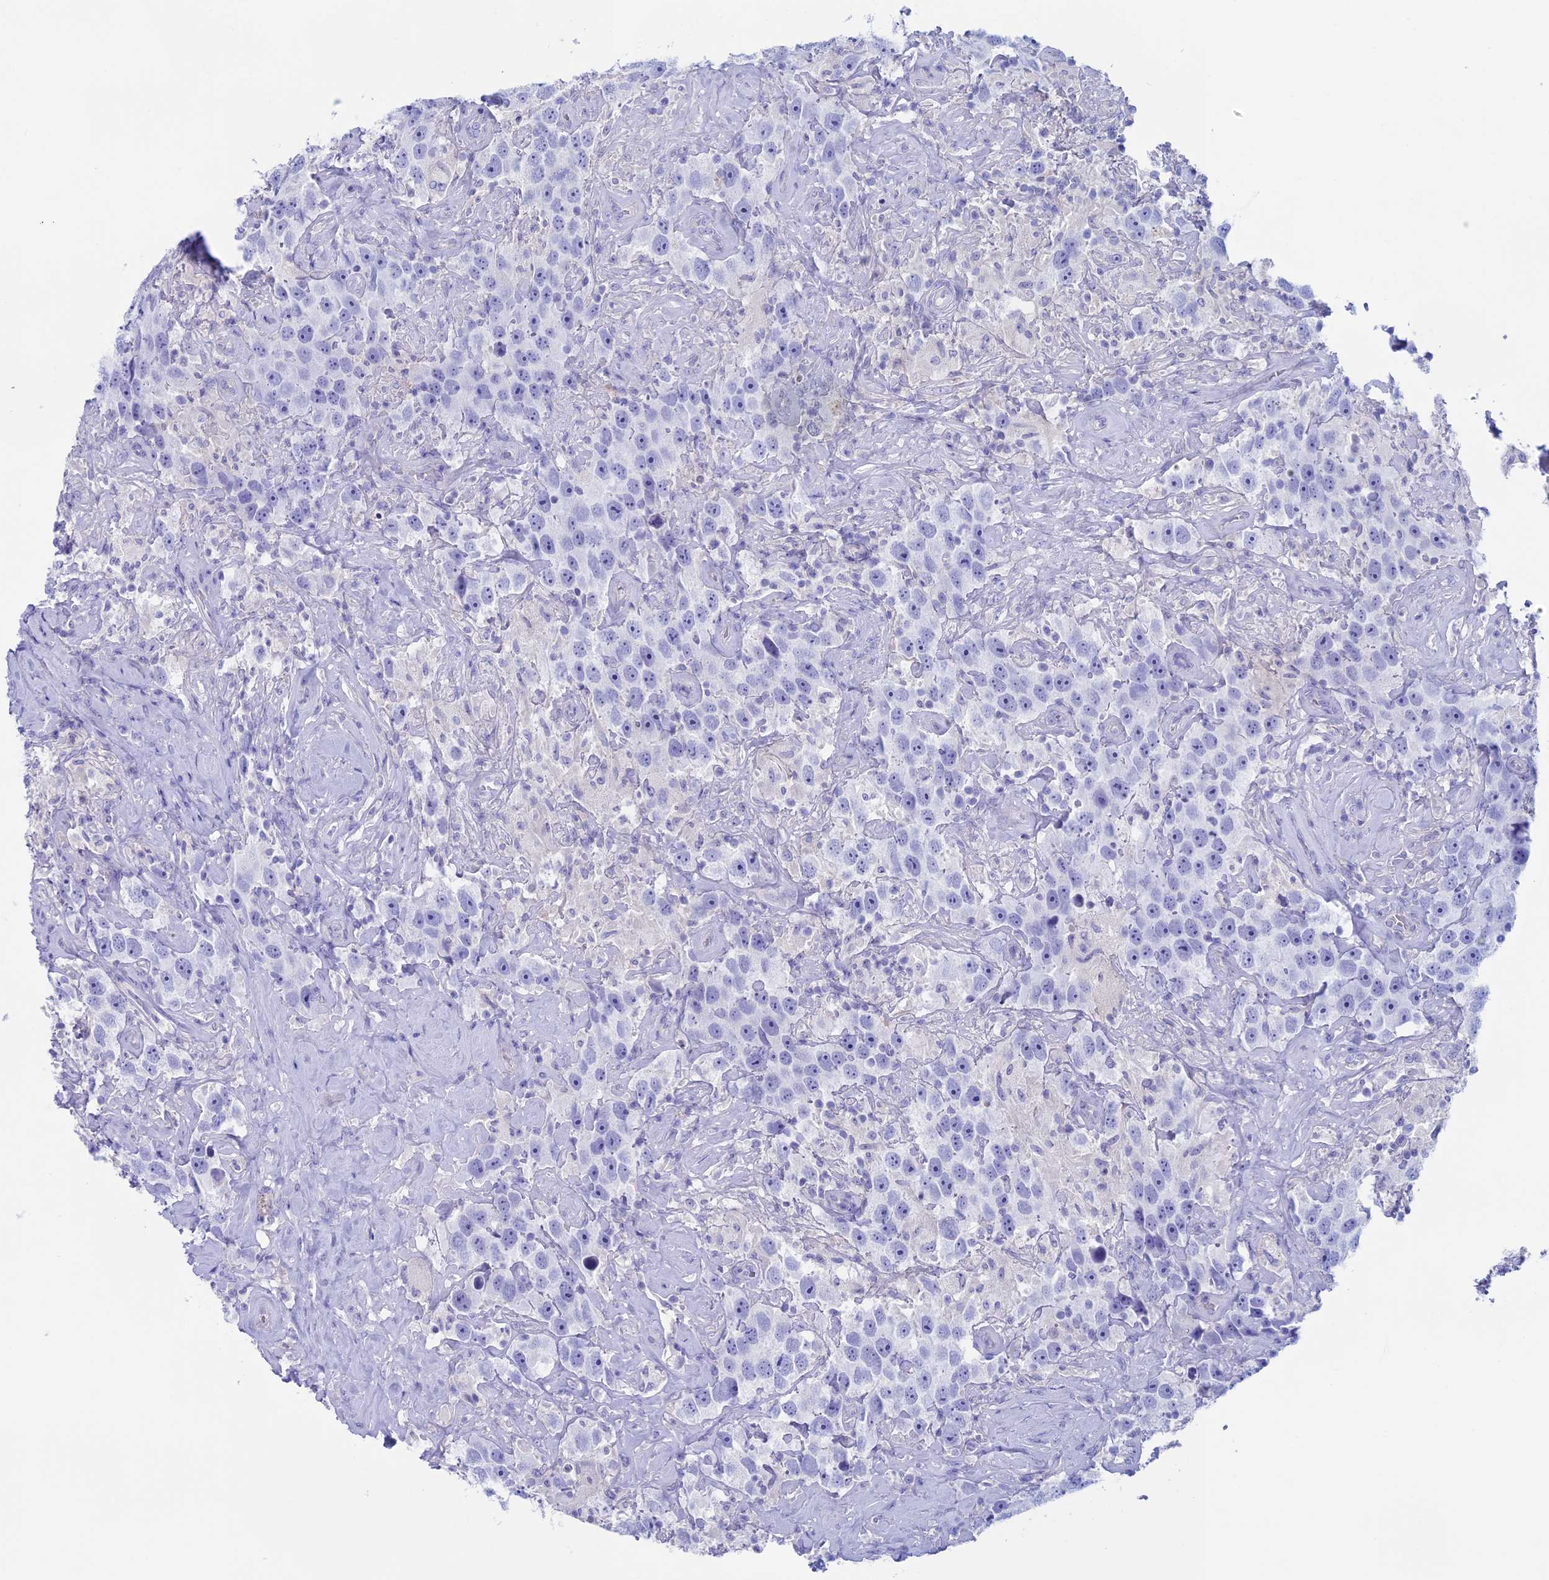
{"staining": {"intensity": "negative", "quantity": "none", "location": "none"}, "tissue": "testis cancer", "cell_type": "Tumor cells", "image_type": "cancer", "snomed": [{"axis": "morphology", "description": "Seminoma, NOS"}, {"axis": "topography", "description": "Testis"}], "caption": "The image shows no staining of tumor cells in testis cancer (seminoma). (Stains: DAB IHC with hematoxylin counter stain, Microscopy: brightfield microscopy at high magnification).", "gene": "RP1", "patient": {"sex": "male", "age": 49}}